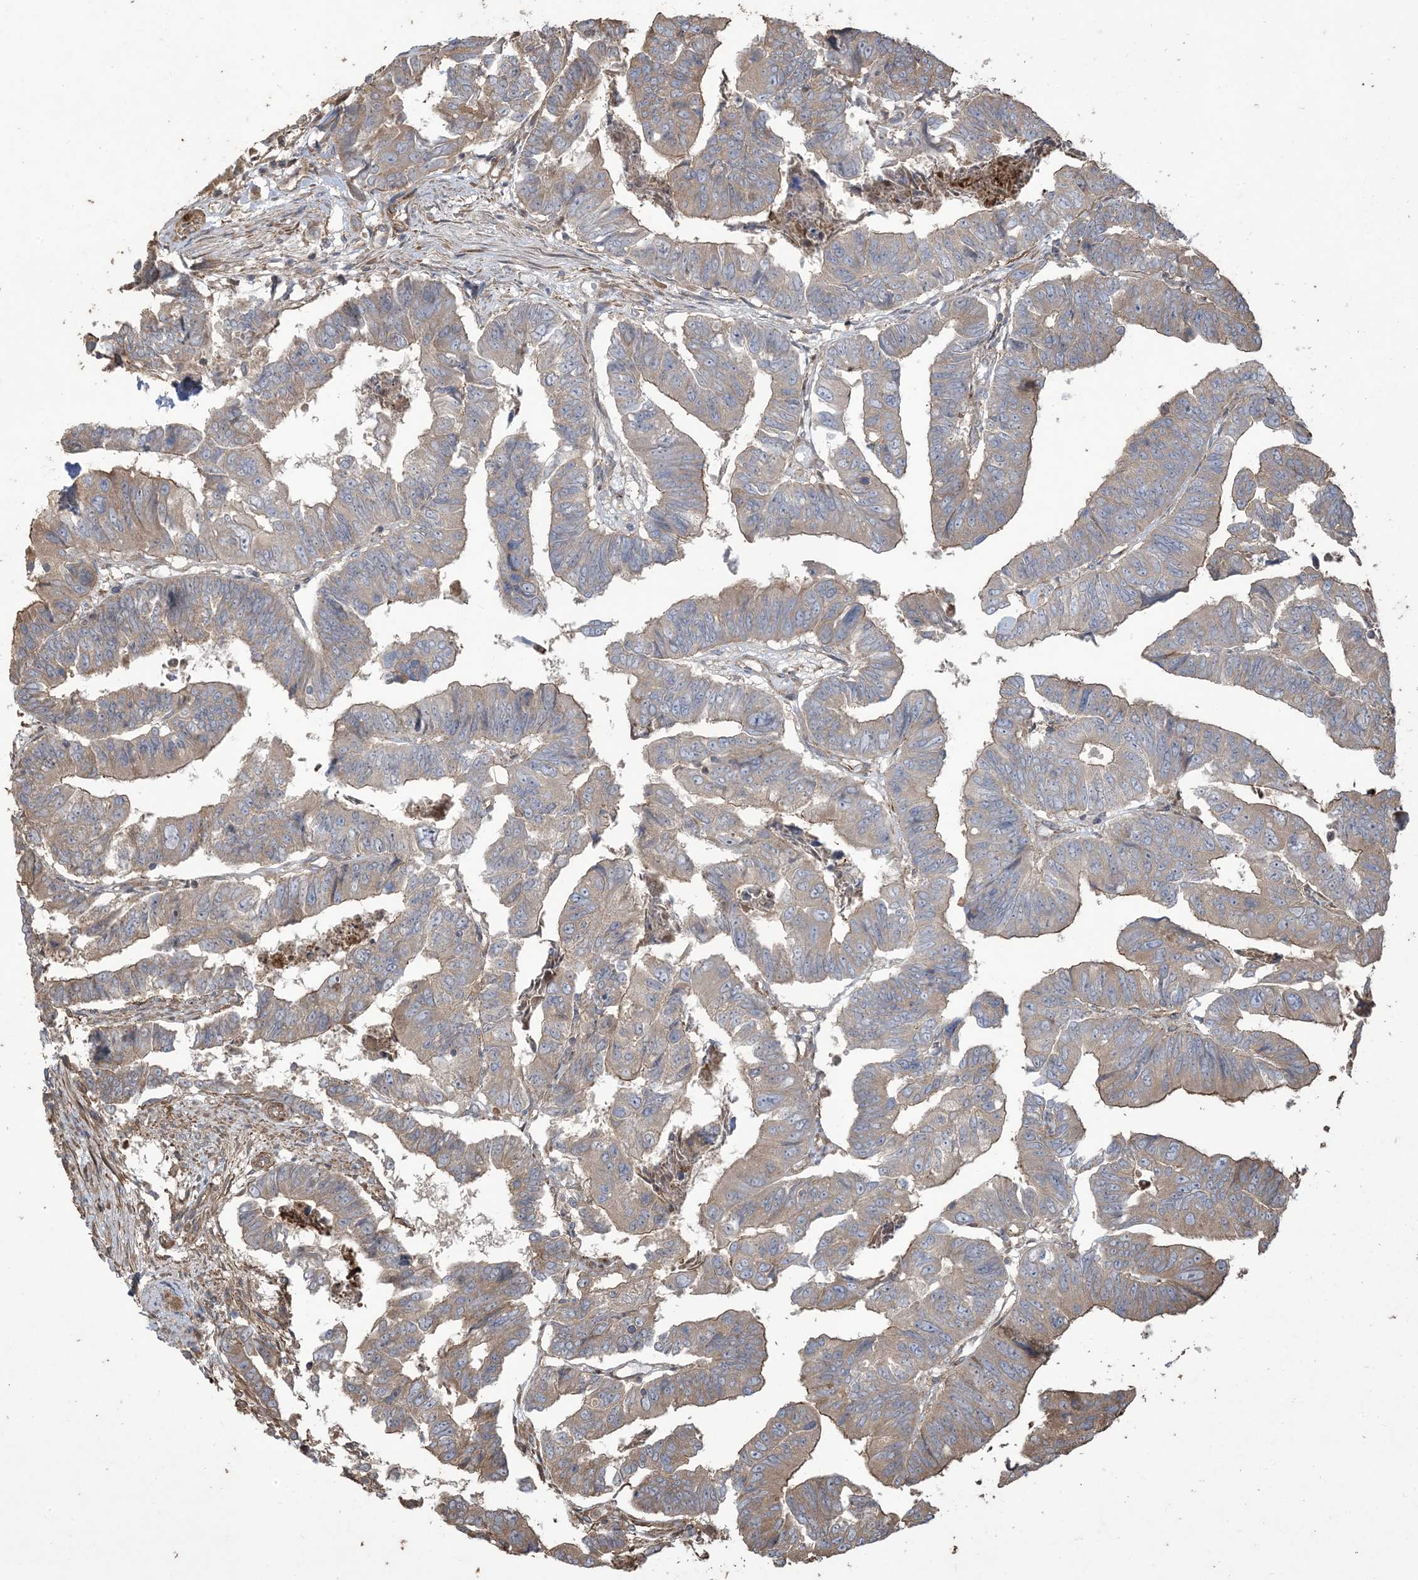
{"staining": {"intensity": "weak", "quantity": "25%-75%", "location": "cytoplasmic/membranous"}, "tissue": "colorectal cancer", "cell_type": "Tumor cells", "image_type": "cancer", "snomed": [{"axis": "morphology", "description": "Adenocarcinoma, NOS"}, {"axis": "topography", "description": "Rectum"}], "caption": "IHC (DAB) staining of human colorectal adenocarcinoma shows weak cytoplasmic/membranous protein expression in about 25%-75% of tumor cells.", "gene": "KLHL18", "patient": {"sex": "female", "age": 65}}